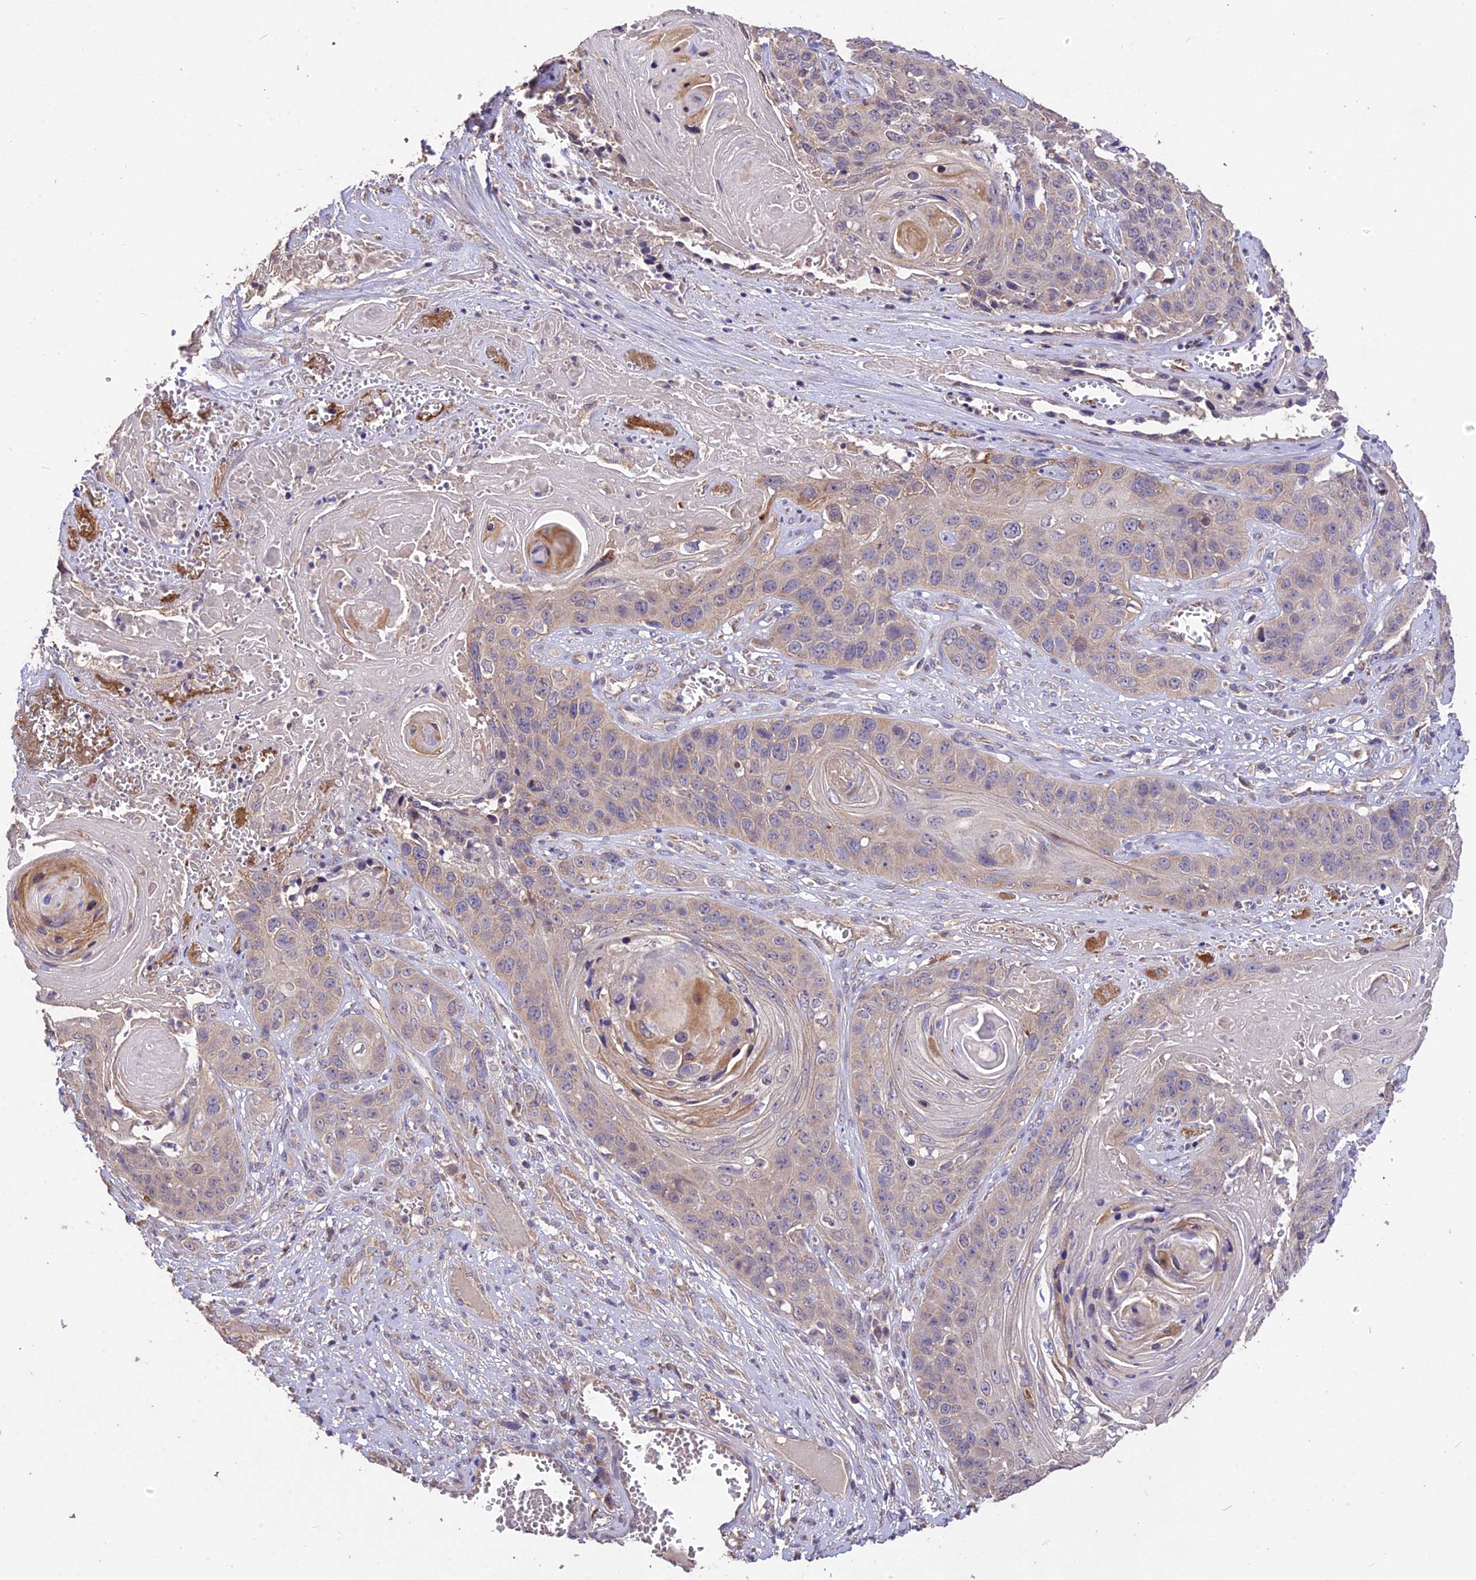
{"staining": {"intensity": "weak", "quantity": "<25%", "location": "cytoplasmic/membranous"}, "tissue": "skin cancer", "cell_type": "Tumor cells", "image_type": "cancer", "snomed": [{"axis": "morphology", "description": "Squamous cell carcinoma, NOS"}, {"axis": "topography", "description": "Skin"}], "caption": "Tumor cells are negative for protein expression in human squamous cell carcinoma (skin).", "gene": "SDHD", "patient": {"sex": "male", "age": 55}}